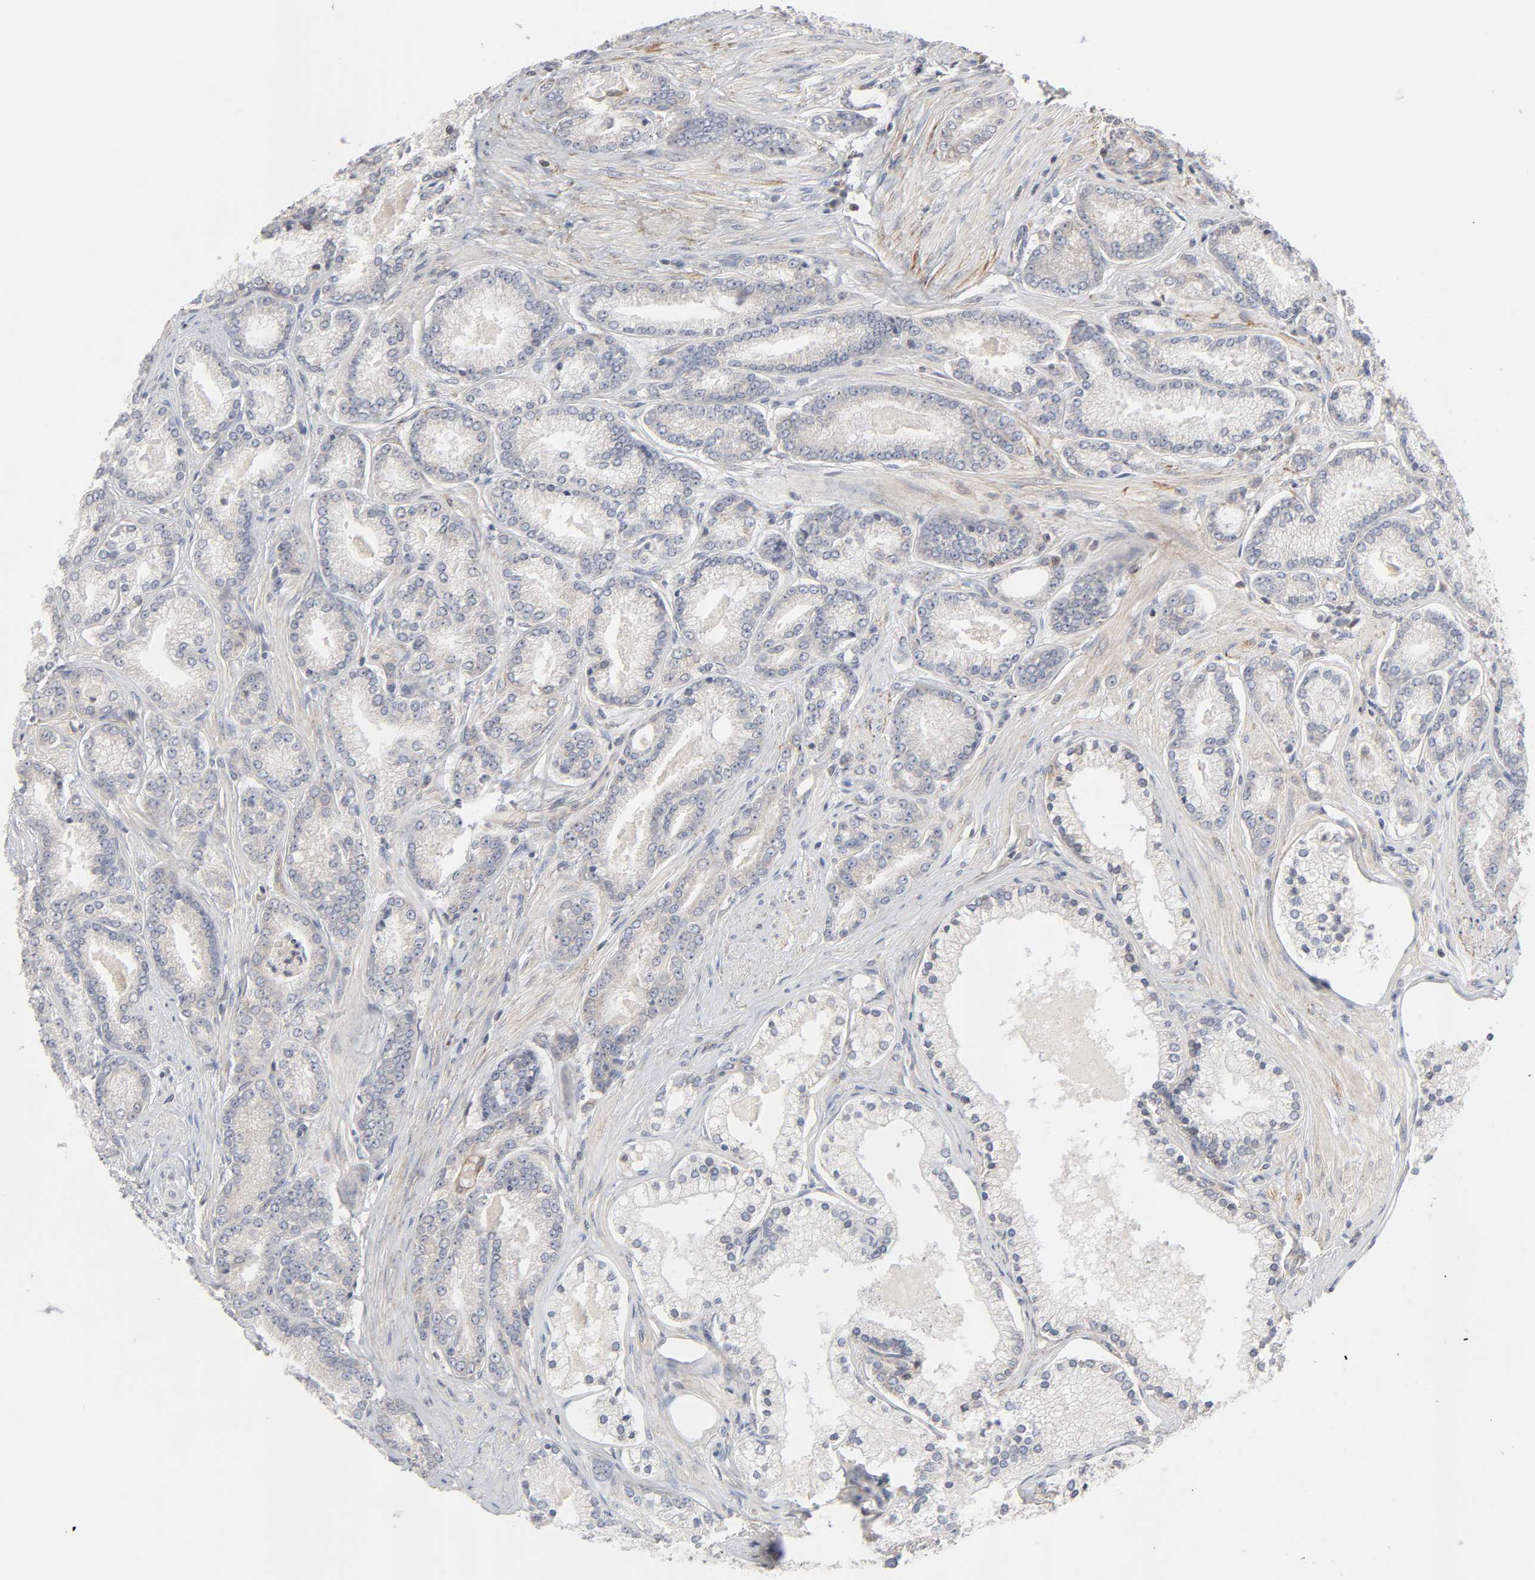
{"staining": {"intensity": "weak", "quantity": "<25%", "location": "cytoplasmic/membranous"}, "tissue": "prostate cancer", "cell_type": "Tumor cells", "image_type": "cancer", "snomed": [{"axis": "morphology", "description": "Adenocarcinoma, Low grade"}, {"axis": "topography", "description": "Prostate"}], "caption": "Immunohistochemistry photomicrograph of neoplastic tissue: human prostate cancer (adenocarcinoma (low-grade)) stained with DAB (3,3'-diaminobenzidine) exhibits no significant protein expression in tumor cells.", "gene": "IL4R", "patient": {"sex": "male", "age": 71}}